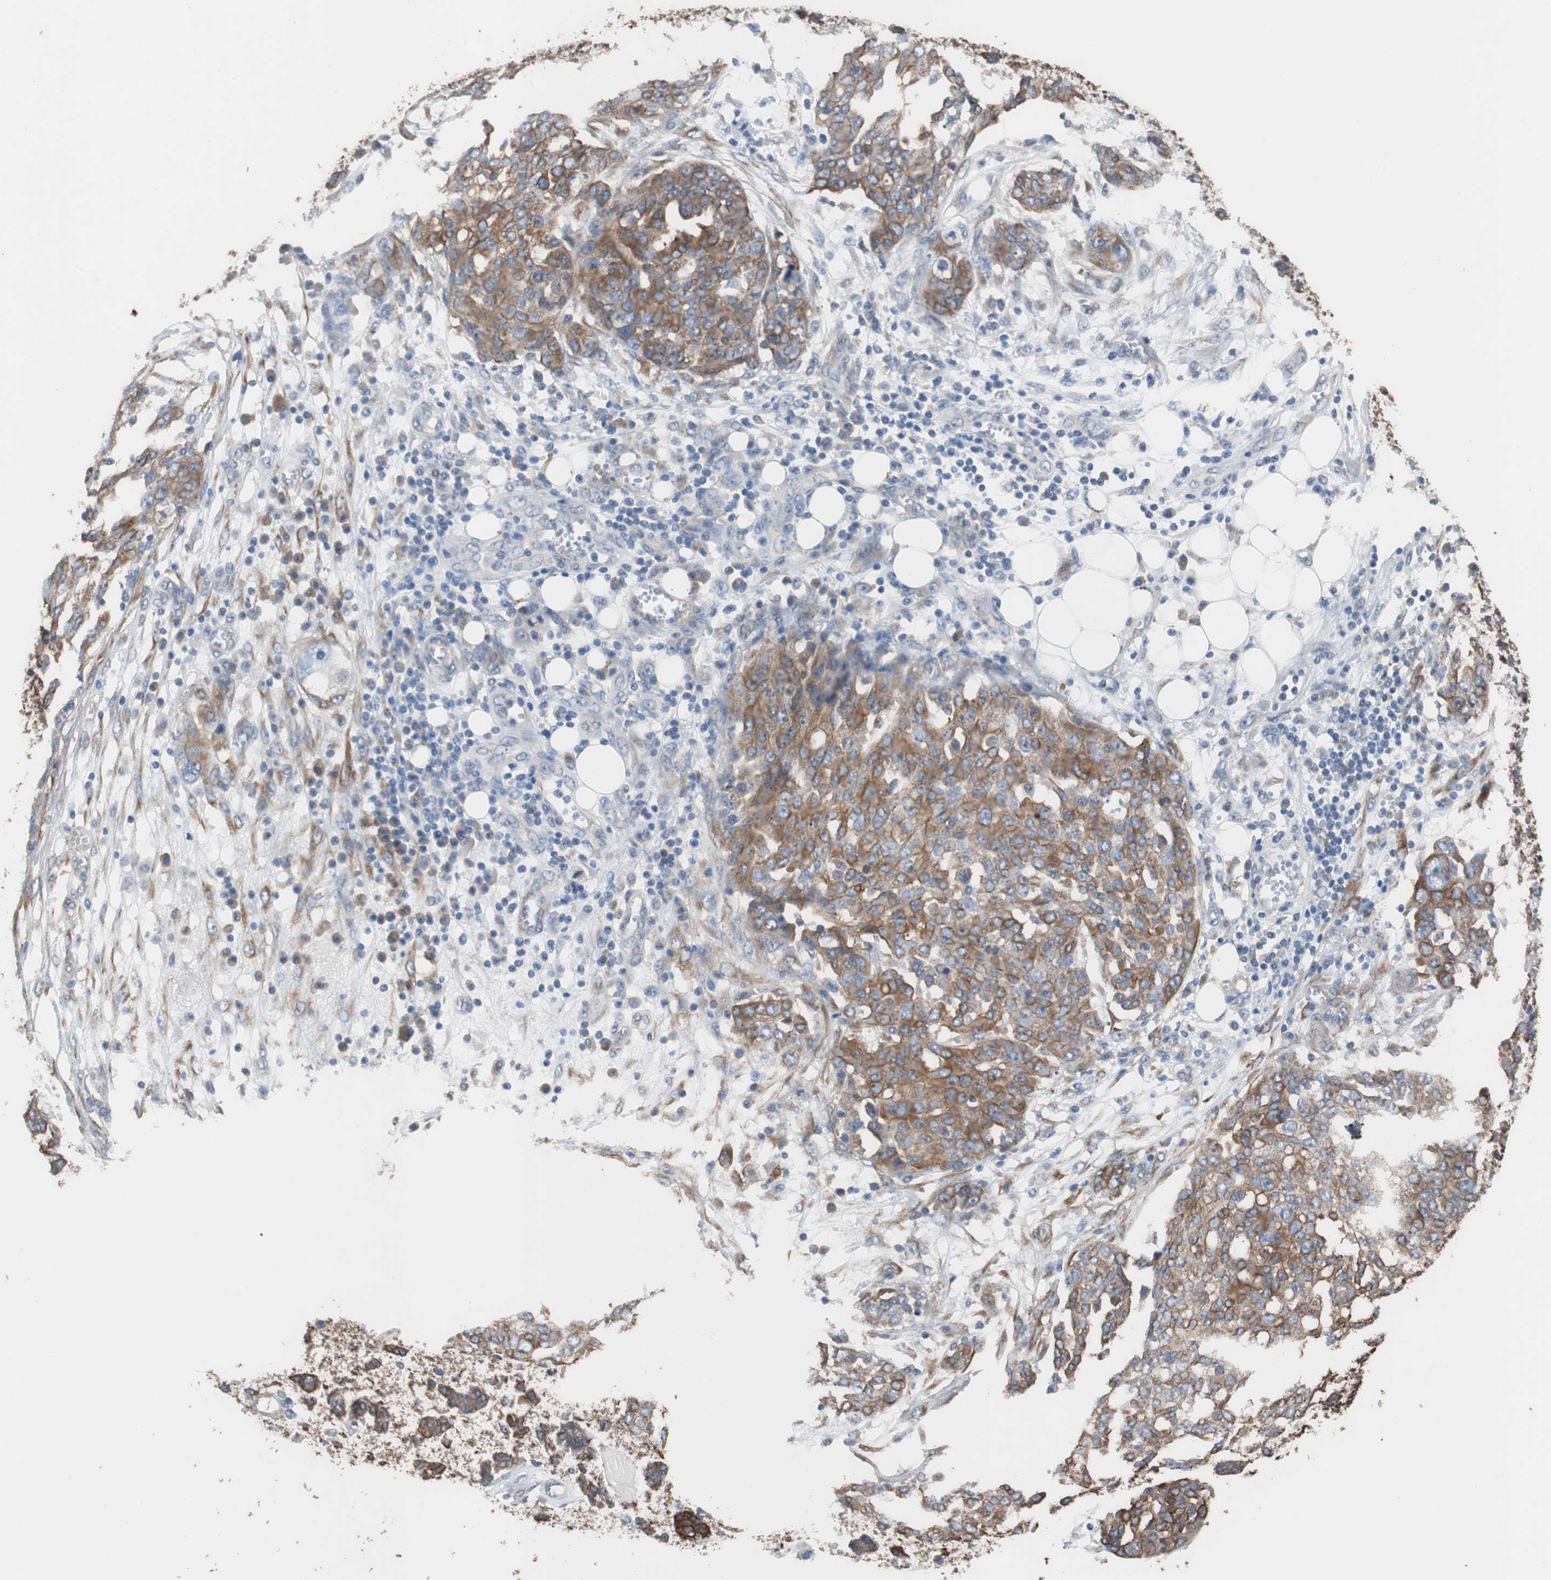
{"staining": {"intensity": "moderate", "quantity": ">75%", "location": "cytoplasmic/membranous"}, "tissue": "ovarian cancer", "cell_type": "Tumor cells", "image_type": "cancer", "snomed": [{"axis": "morphology", "description": "Cystadenocarcinoma, serous, NOS"}, {"axis": "topography", "description": "Soft tissue"}, {"axis": "topography", "description": "Ovary"}], "caption": "Brown immunohistochemical staining in human ovarian cancer (serous cystadenocarcinoma) reveals moderate cytoplasmic/membranous positivity in approximately >75% of tumor cells.", "gene": "USP10", "patient": {"sex": "female", "age": 57}}